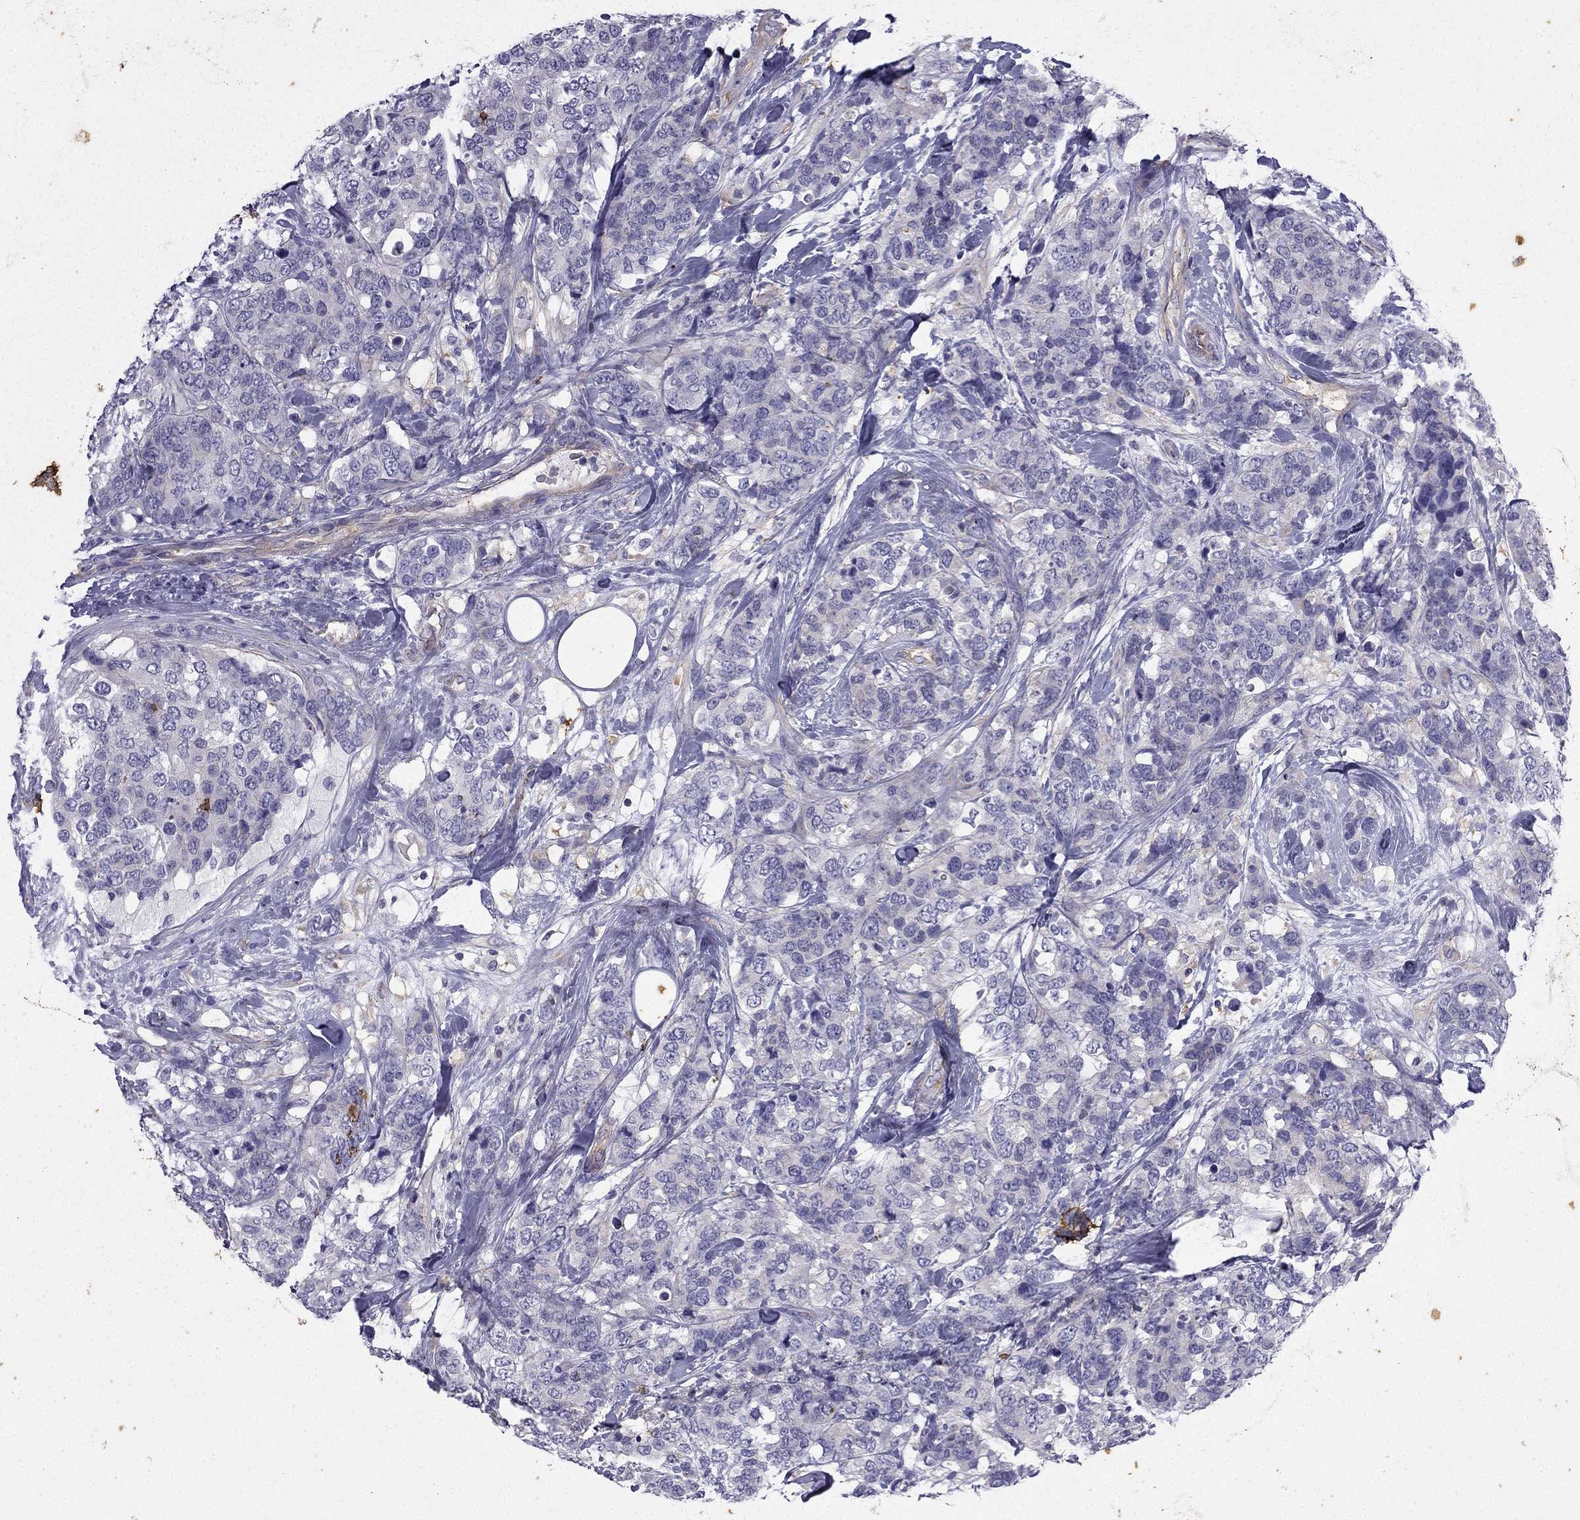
{"staining": {"intensity": "negative", "quantity": "none", "location": "none"}, "tissue": "breast cancer", "cell_type": "Tumor cells", "image_type": "cancer", "snomed": [{"axis": "morphology", "description": "Lobular carcinoma"}, {"axis": "topography", "description": "Breast"}], "caption": "DAB immunohistochemical staining of human breast lobular carcinoma demonstrates no significant positivity in tumor cells.", "gene": "GJA8", "patient": {"sex": "female", "age": 59}}